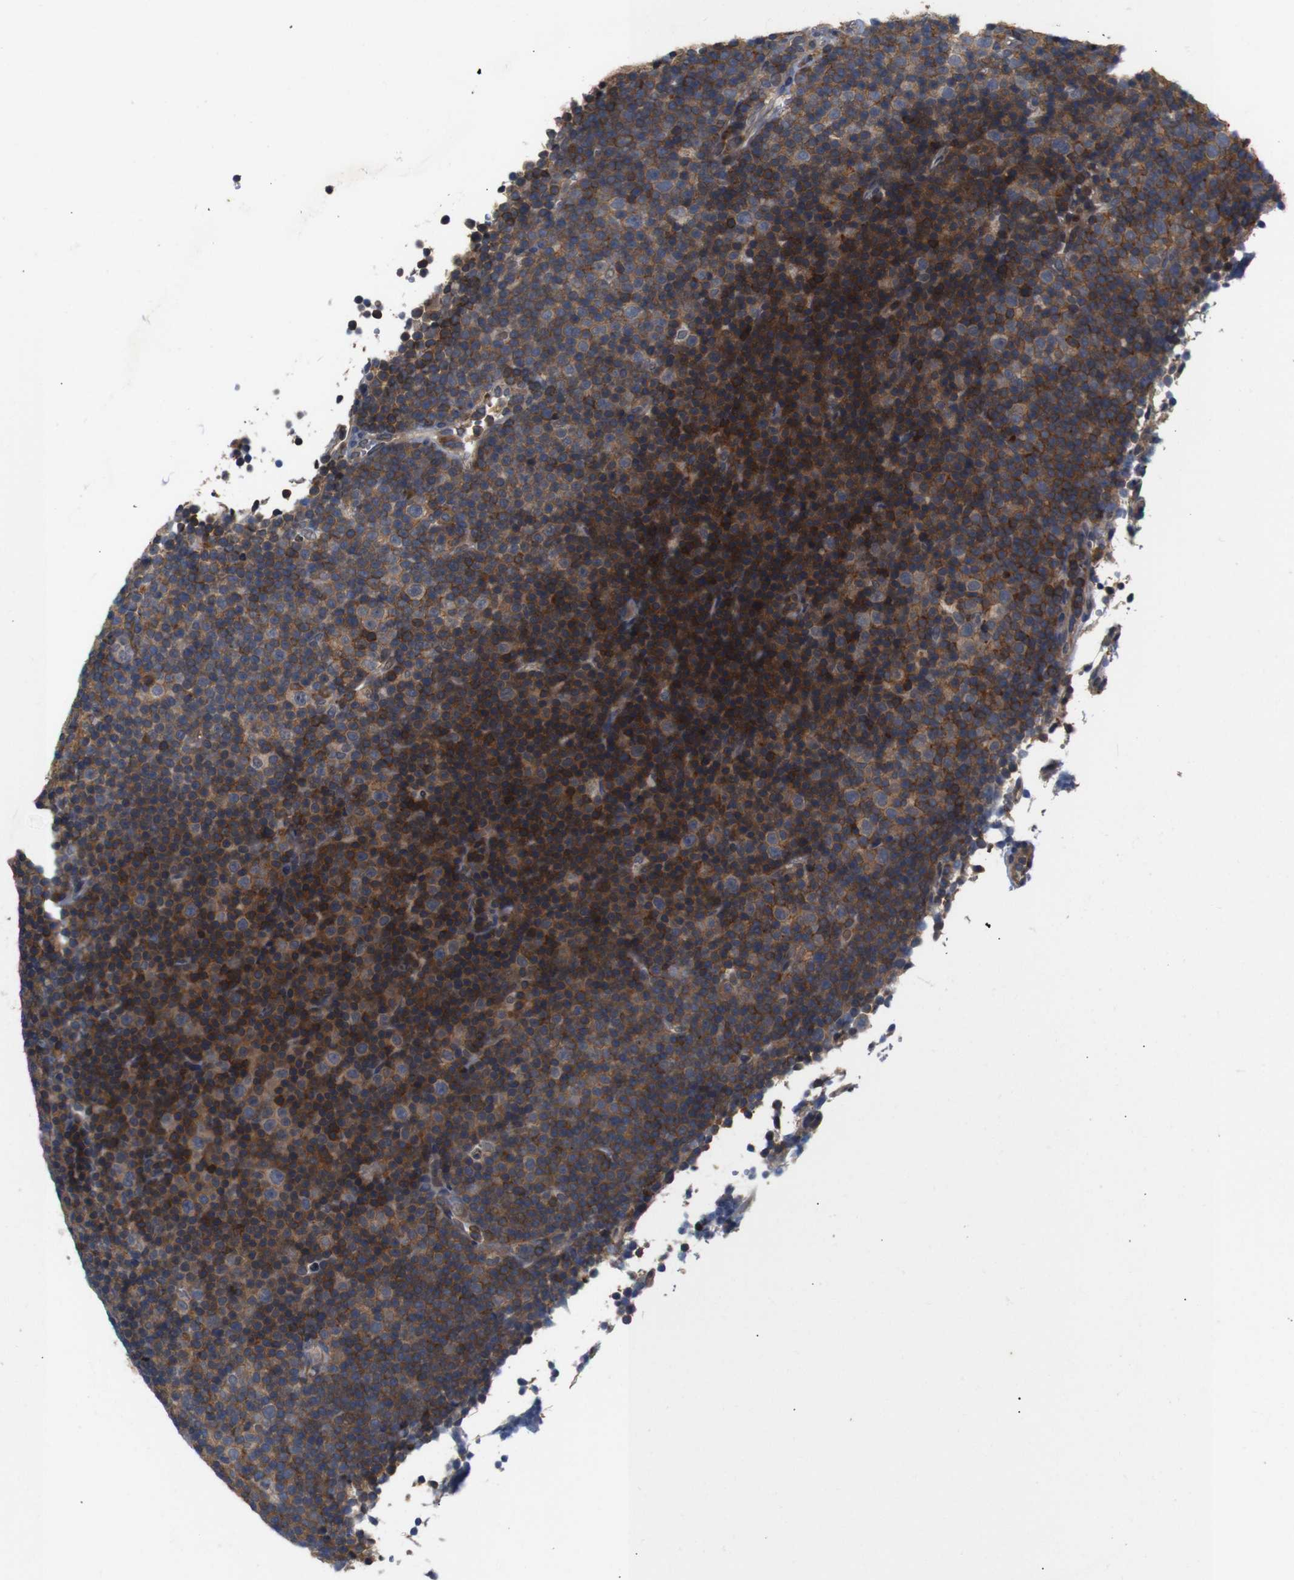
{"staining": {"intensity": "weak", "quantity": "<25%", "location": "cytoplasmic/membranous"}, "tissue": "lymphoma", "cell_type": "Tumor cells", "image_type": "cancer", "snomed": [{"axis": "morphology", "description": "Malignant lymphoma, non-Hodgkin's type, Low grade"}, {"axis": "topography", "description": "Lymph node"}], "caption": "DAB (3,3'-diaminobenzidine) immunohistochemical staining of low-grade malignant lymphoma, non-Hodgkin's type demonstrates no significant positivity in tumor cells.", "gene": "BRWD3", "patient": {"sex": "female", "age": 67}}